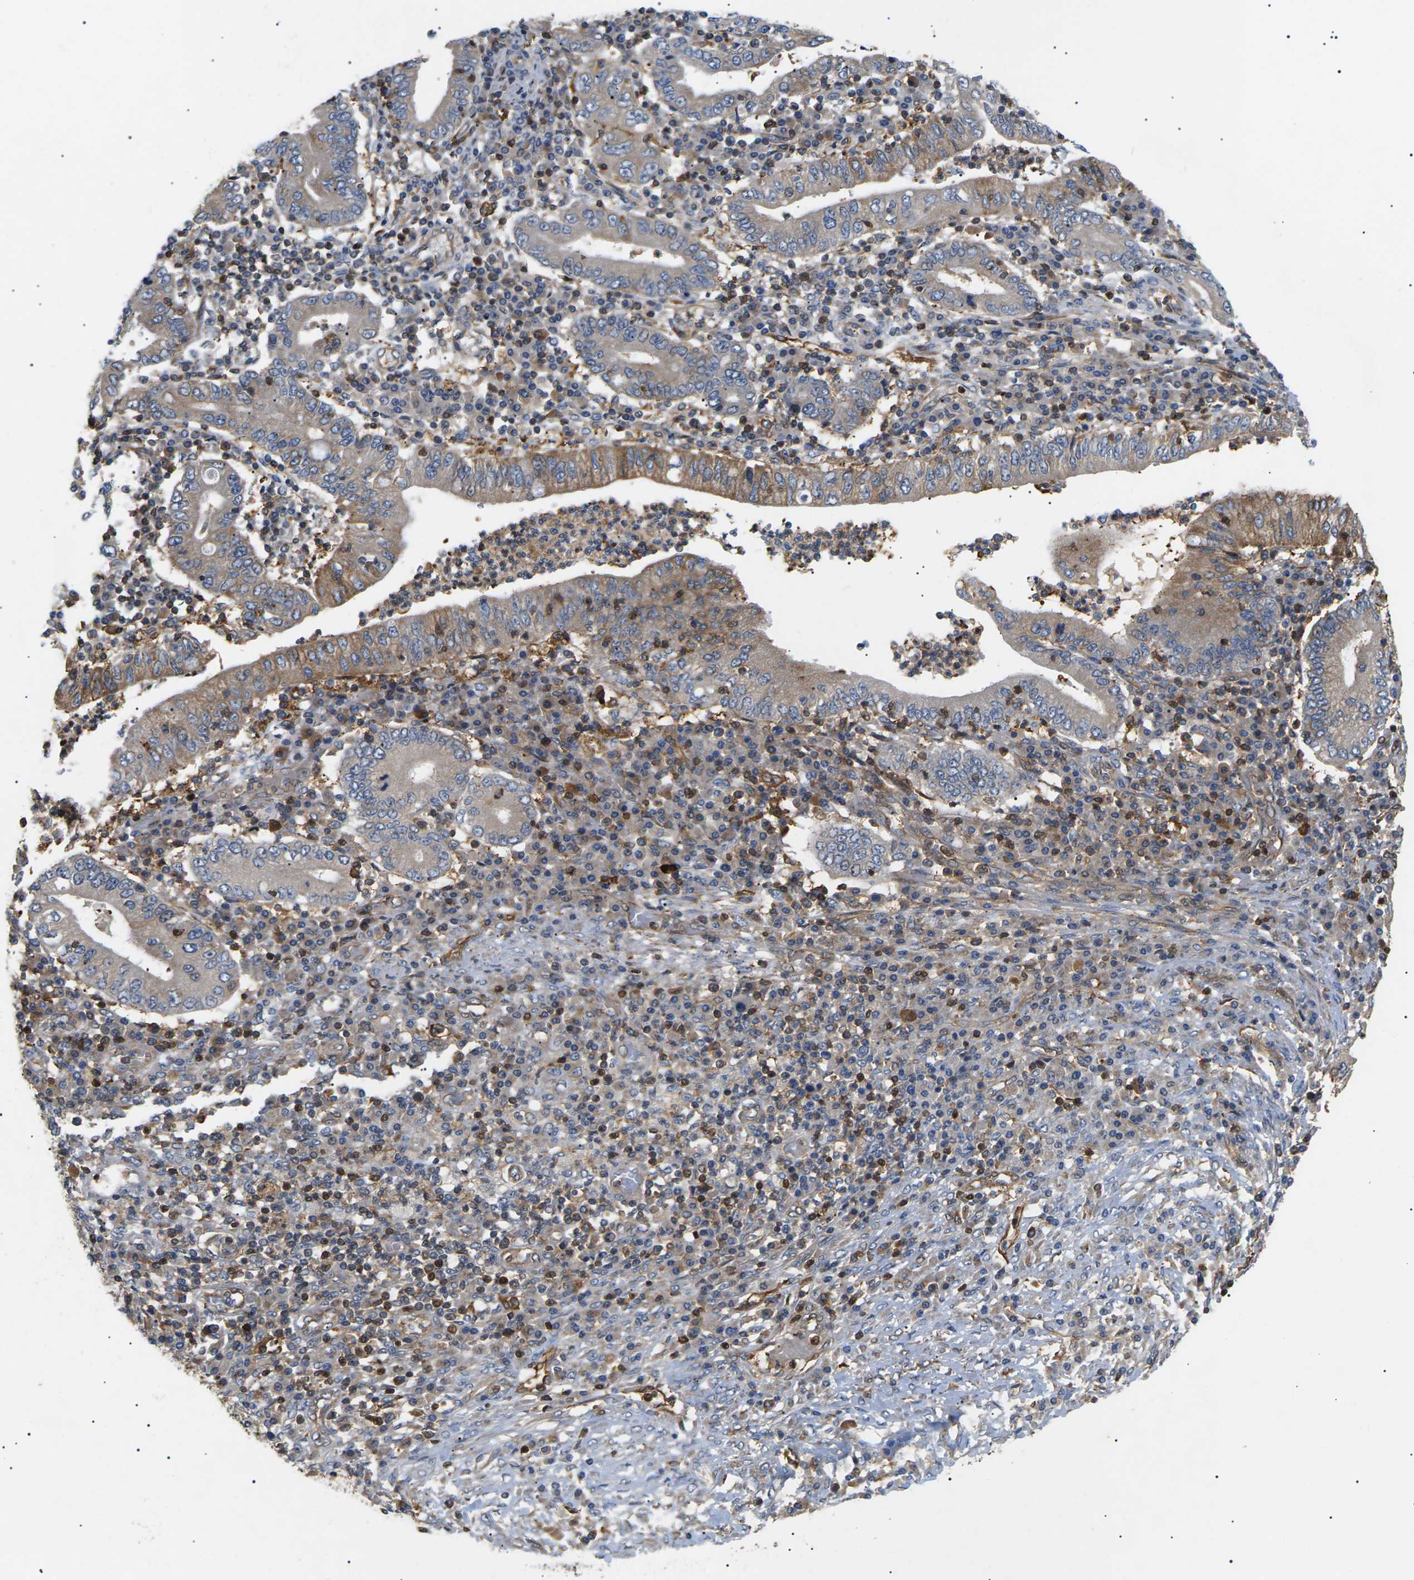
{"staining": {"intensity": "moderate", "quantity": "25%-75%", "location": "cytoplasmic/membranous"}, "tissue": "stomach cancer", "cell_type": "Tumor cells", "image_type": "cancer", "snomed": [{"axis": "morphology", "description": "Normal tissue, NOS"}, {"axis": "morphology", "description": "Adenocarcinoma, NOS"}, {"axis": "topography", "description": "Esophagus"}, {"axis": "topography", "description": "Stomach, upper"}, {"axis": "topography", "description": "Peripheral nerve tissue"}], "caption": "Moderate cytoplasmic/membranous staining is appreciated in approximately 25%-75% of tumor cells in stomach adenocarcinoma.", "gene": "TMTC4", "patient": {"sex": "male", "age": 62}}